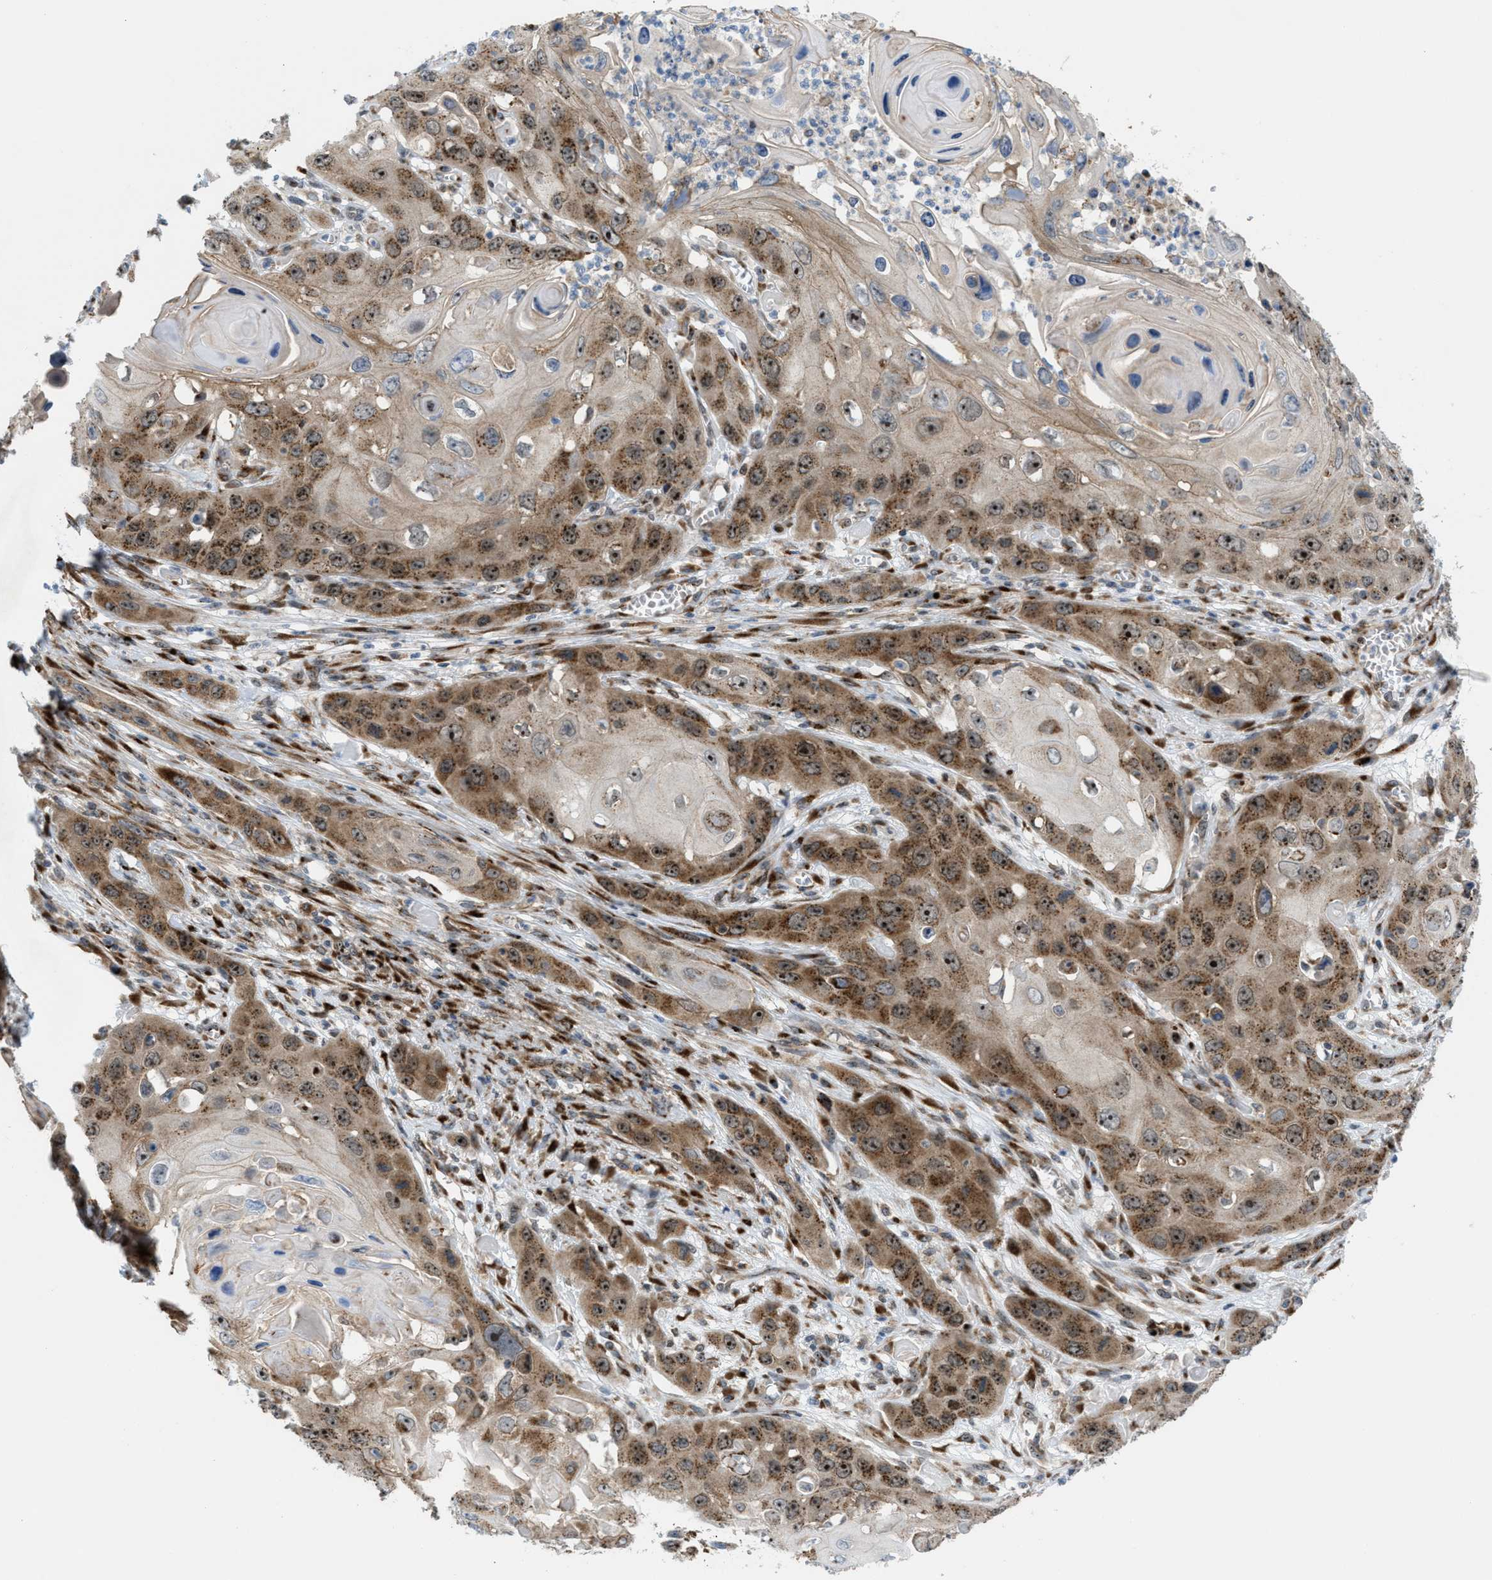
{"staining": {"intensity": "strong", "quantity": ">75%", "location": "cytoplasmic/membranous,nuclear"}, "tissue": "skin cancer", "cell_type": "Tumor cells", "image_type": "cancer", "snomed": [{"axis": "morphology", "description": "Squamous cell carcinoma, NOS"}, {"axis": "topography", "description": "Skin"}], "caption": "An immunohistochemistry micrograph of neoplastic tissue is shown. Protein staining in brown labels strong cytoplasmic/membranous and nuclear positivity in skin cancer (squamous cell carcinoma) within tumor cells.", "gene": "SLC38A10", "patient": {"sex": "male", "age": 55}}